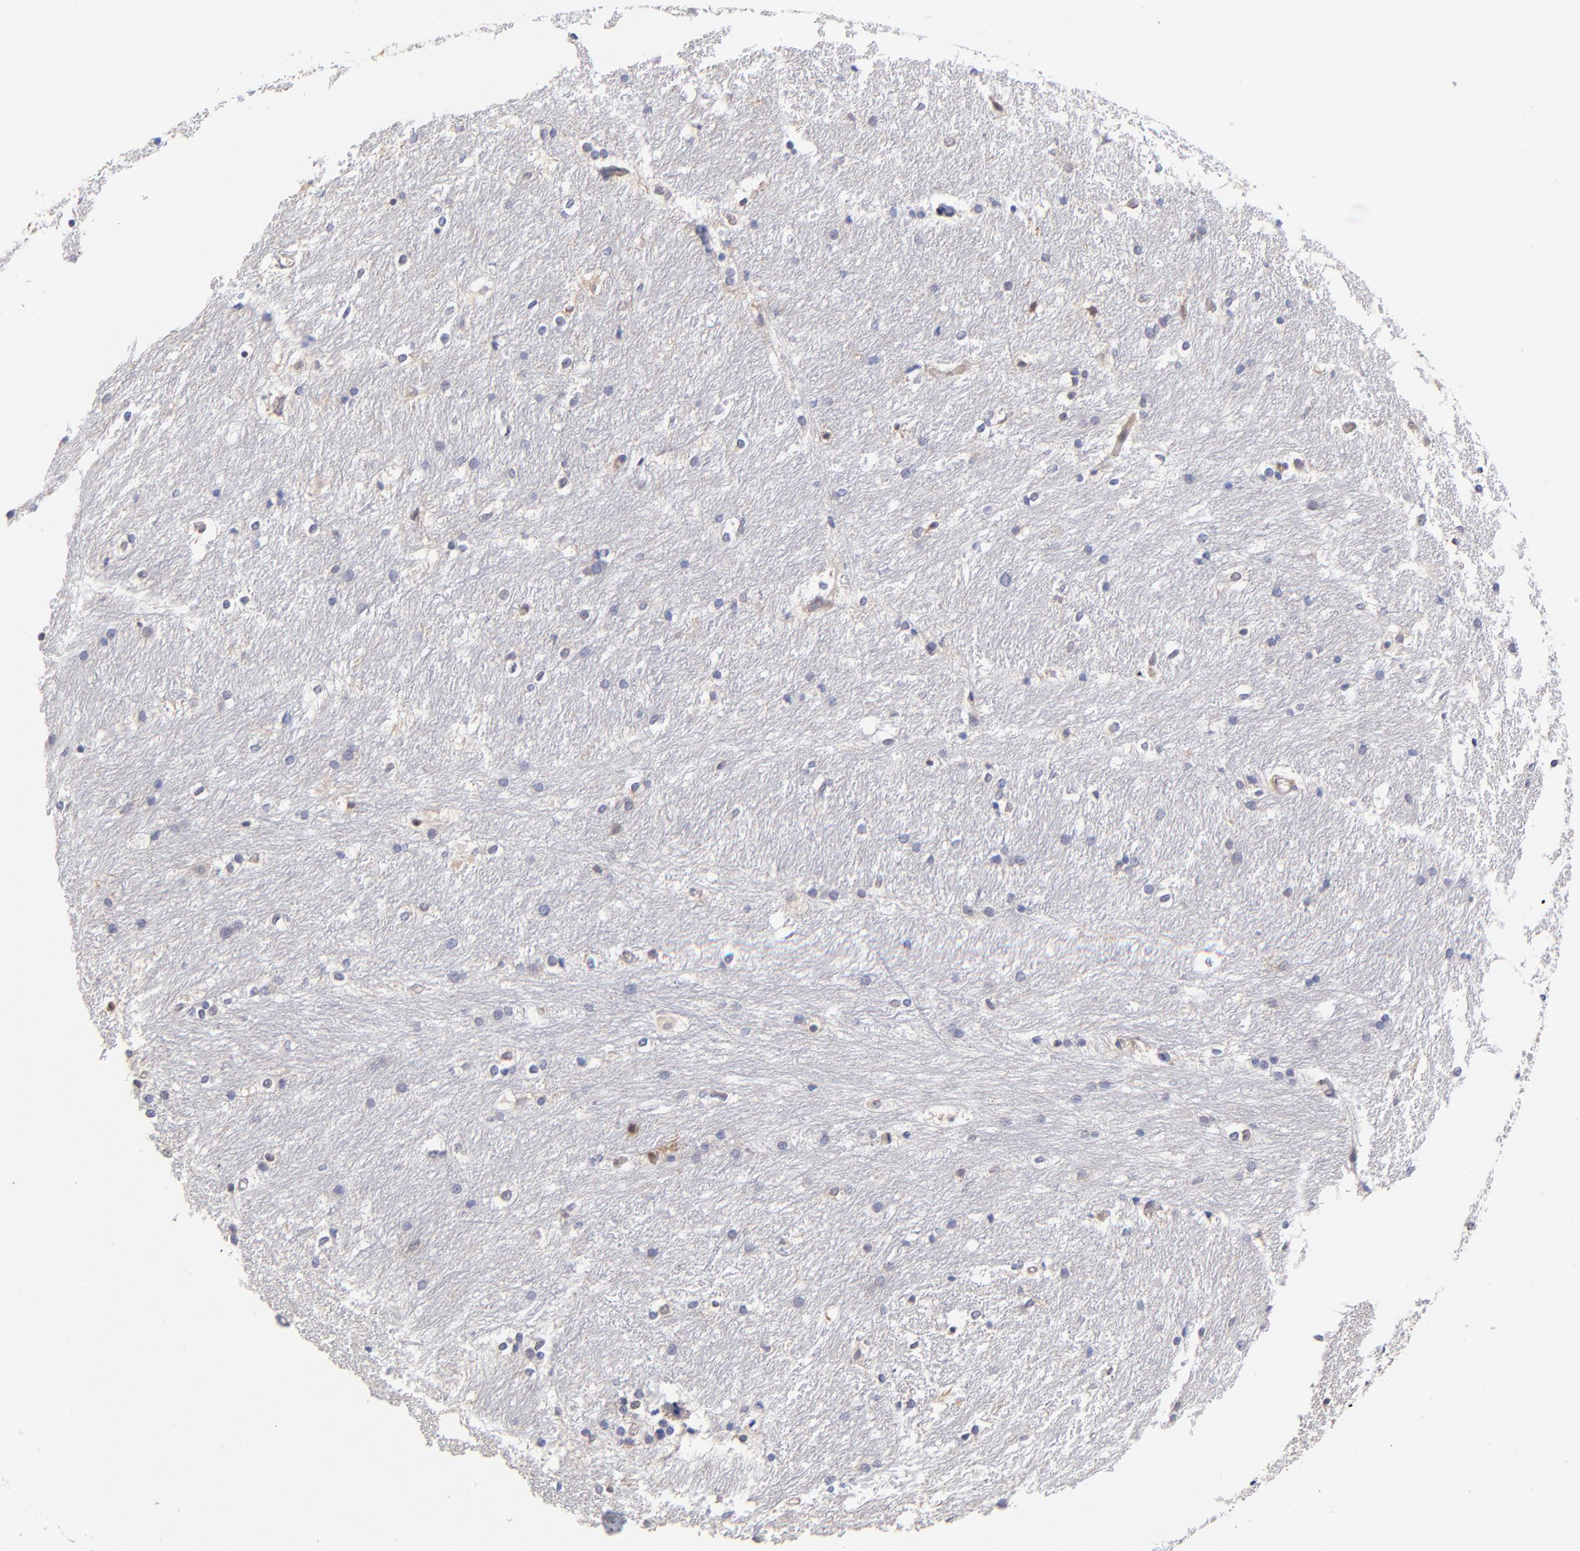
{"staining": {"intensity": "negative", "quantity": "none", "location": "none"}, "tissue": "caudate", "cell_type": "Glial cells", "image_type": "normal", "snomed": [{"axis": "morphology", "description": "Normal tissue, NOS"}, {"axis": "topography", "description": "Lateral ventricle wall"}], "caption": "Protein analysis of normal caudate demonstrates no significant positivity in glial cells.", "gene": "DCTPP1", "patient": {"sex": "female", "age": 19}}